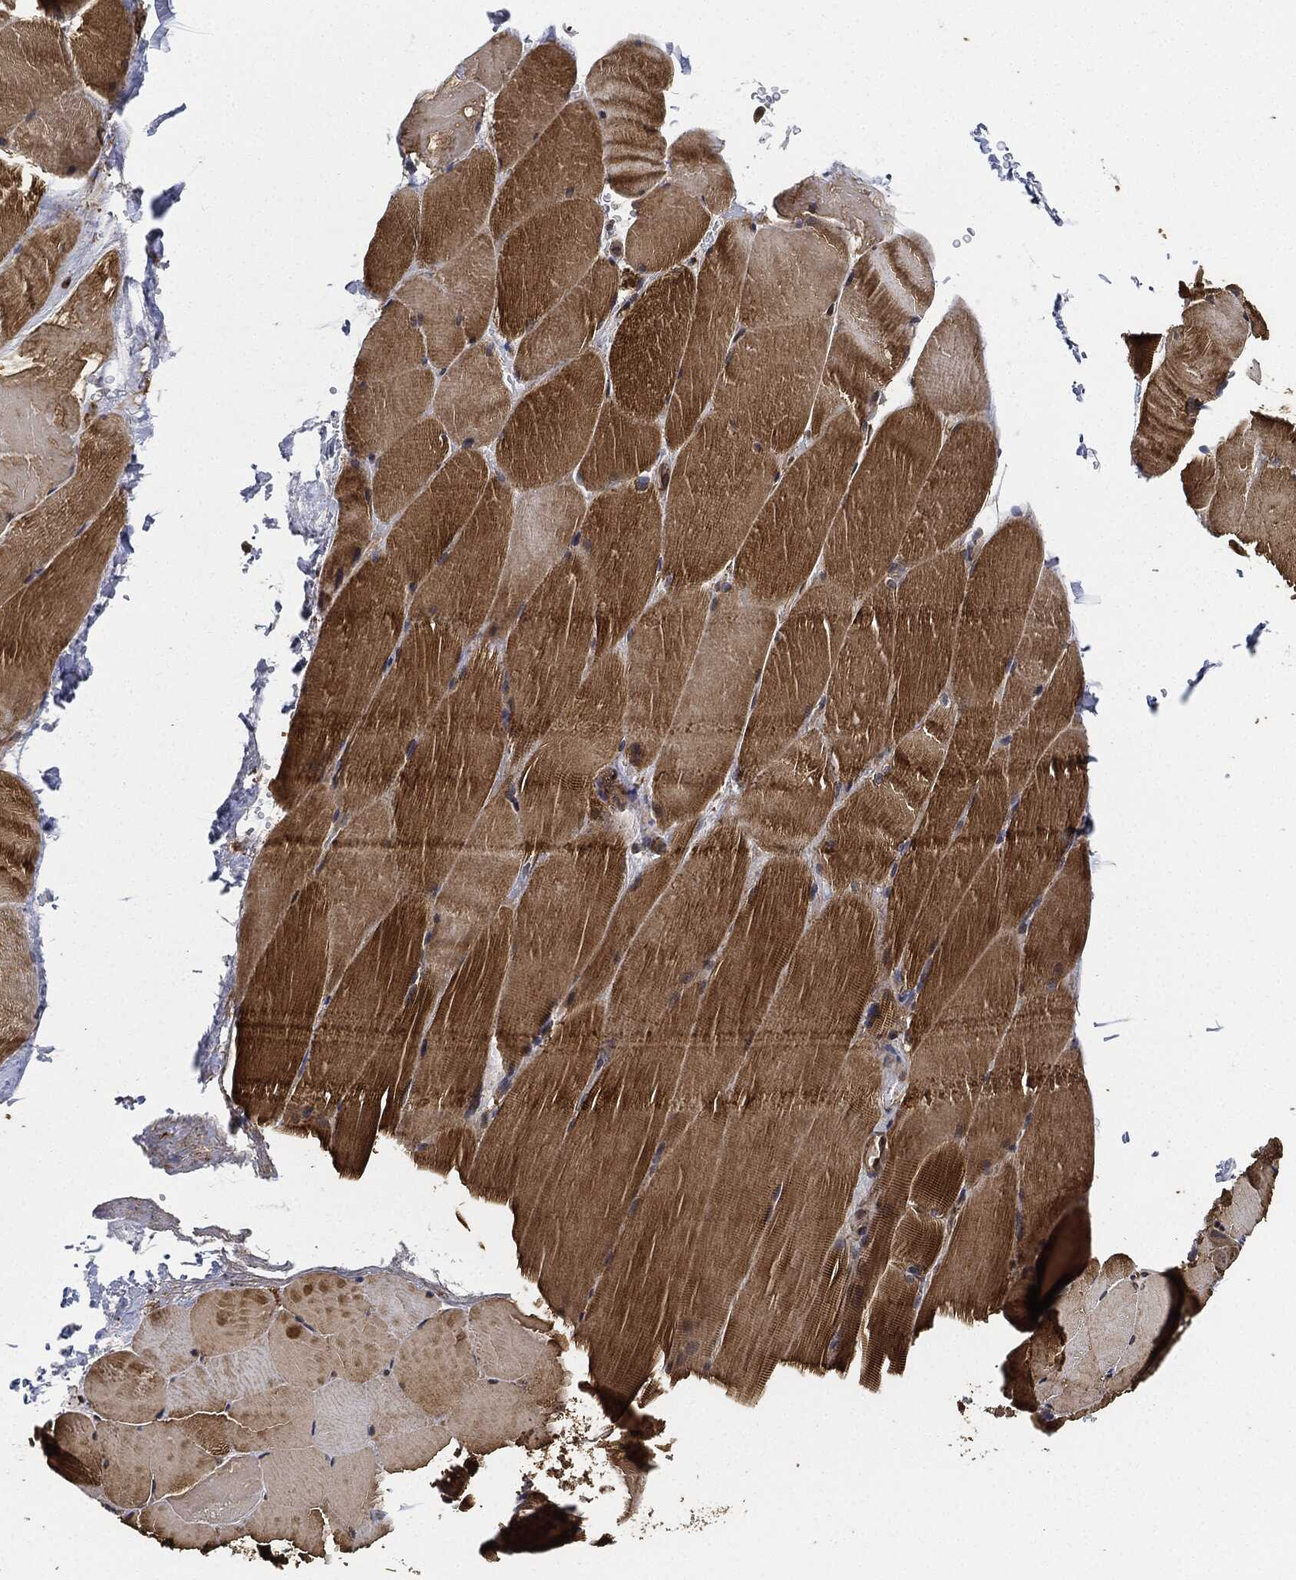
{"staining": {"intensity": "moderate", "quantity": "25%-75%", "location": "cytoplasmic/membranous"}, "tissue": "skeletal muscle", "cell_type": "Myocytes", "image_type": "normal", "snomed": [{"axis": "morphology", "description": "Normal tissue, NOS"}, {"axis": "topography", "description": "Skeletal muscle"}], "caption": "Benign skeletal muscle demonstrates moderate cytoplasmic/membranous positivity in about 25%-75% of myocytes, visualized by immunohistochemistry. (DAB (3,3'-diaminobenzidine) IHC, brown staining for protein, blue staining for nuclei).", "gene": "CEP290", "patient": {"sex": "female", "age": 37}}